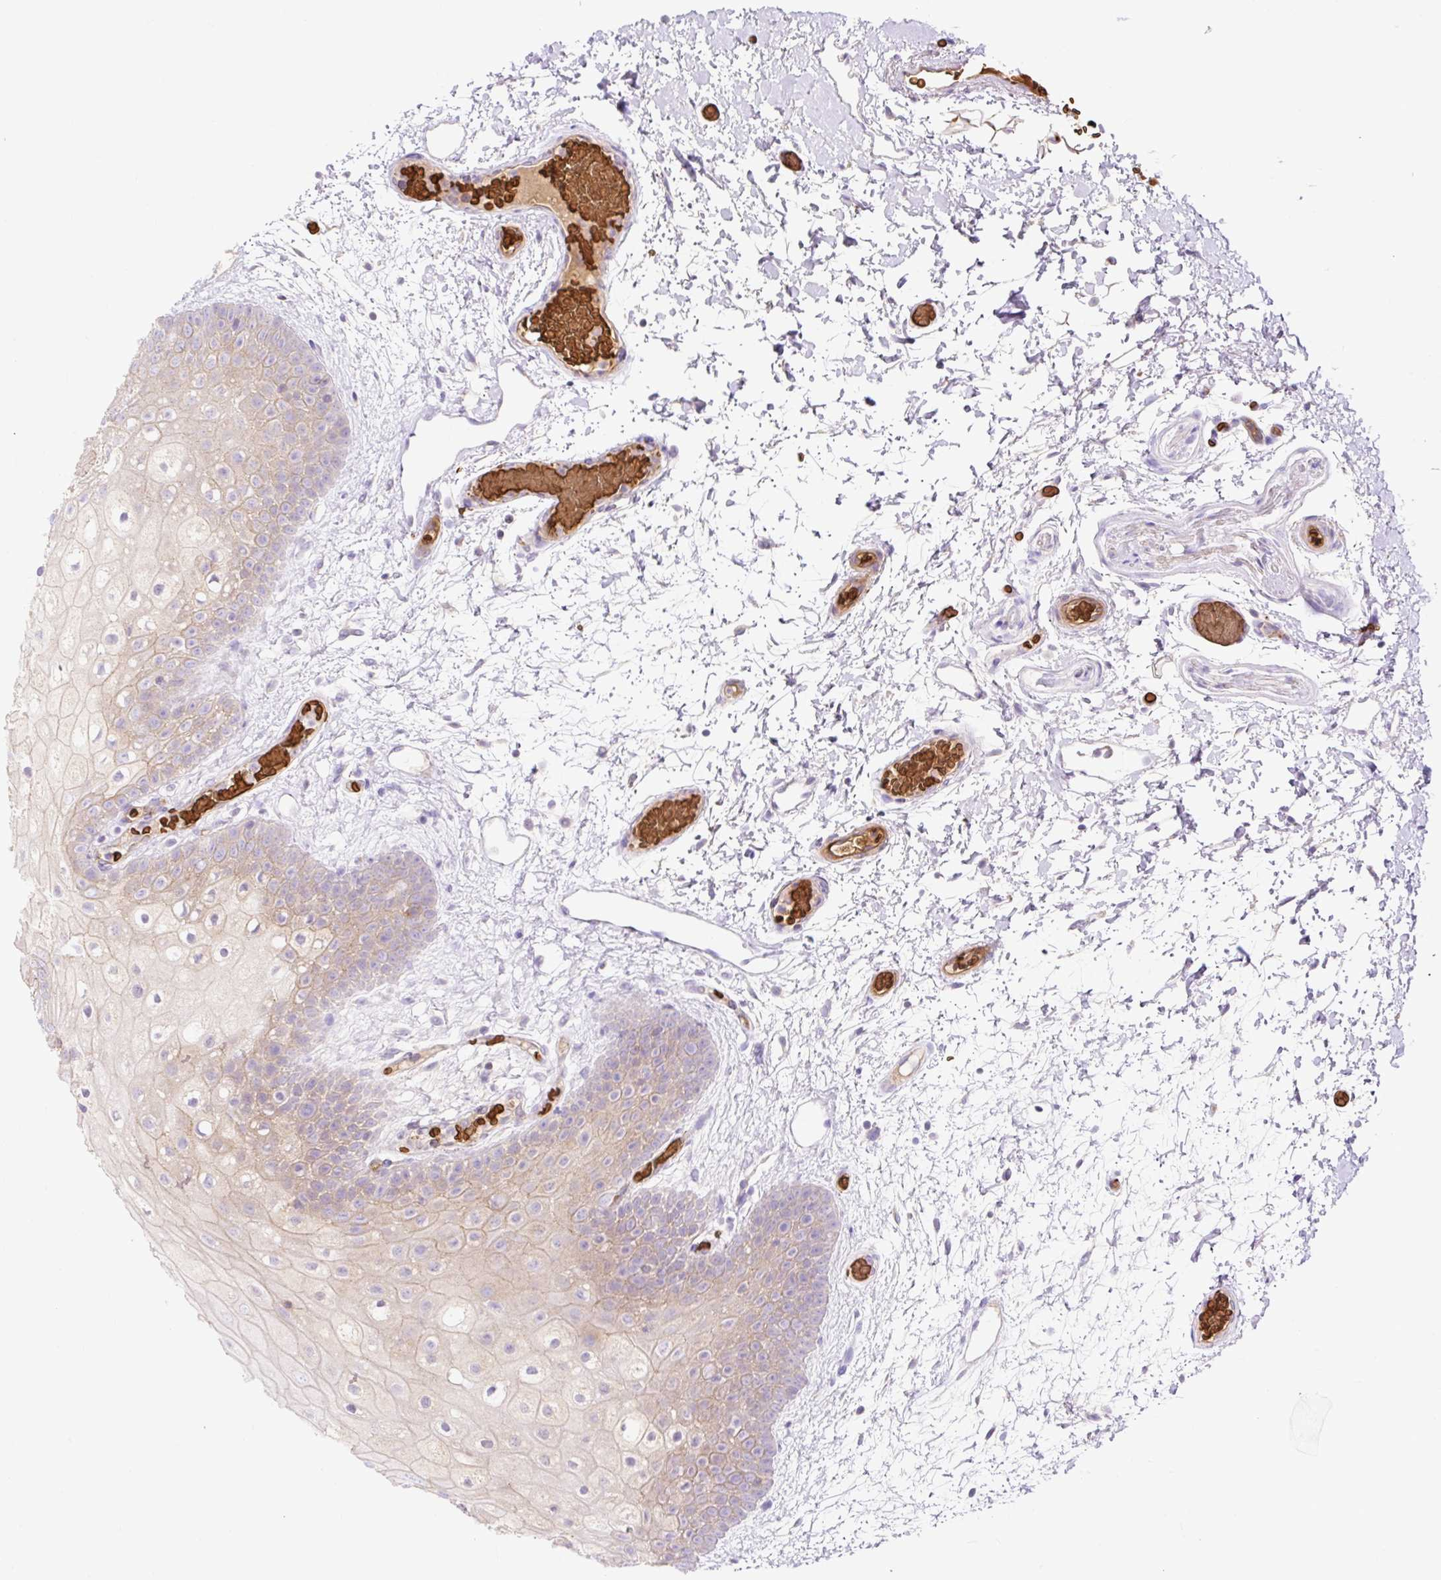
{"staining": {"intensity": "weak", "quantity": "25%-75%", "location": "cytoplasmic/membranous"}, "tissue": "oral mucosa", "cell_type": "Squamous epithelial cells", "image_type": "normal", "snomed": [{"axis": "morphology", "description": "Normal tissue, NOS"}, {"axis": "morphology", "description": "Squamous cell carcinoma, NOS"}, {"axis": "topography", "description": "Oral tissue"}, {"axis": "topography", "description": "Tounge, NOS"}, {"axis": "topography", "description": "Head-Neck"}], "caption": "Protein positivity by immunohistochemistry shows weak cytoplasmic/membranous expression in about 25%-75% of squamous epithelial cells in benign oral mucosa.", "gene": "HIP1R", "patient": {"sex": "male", "age": 76}}